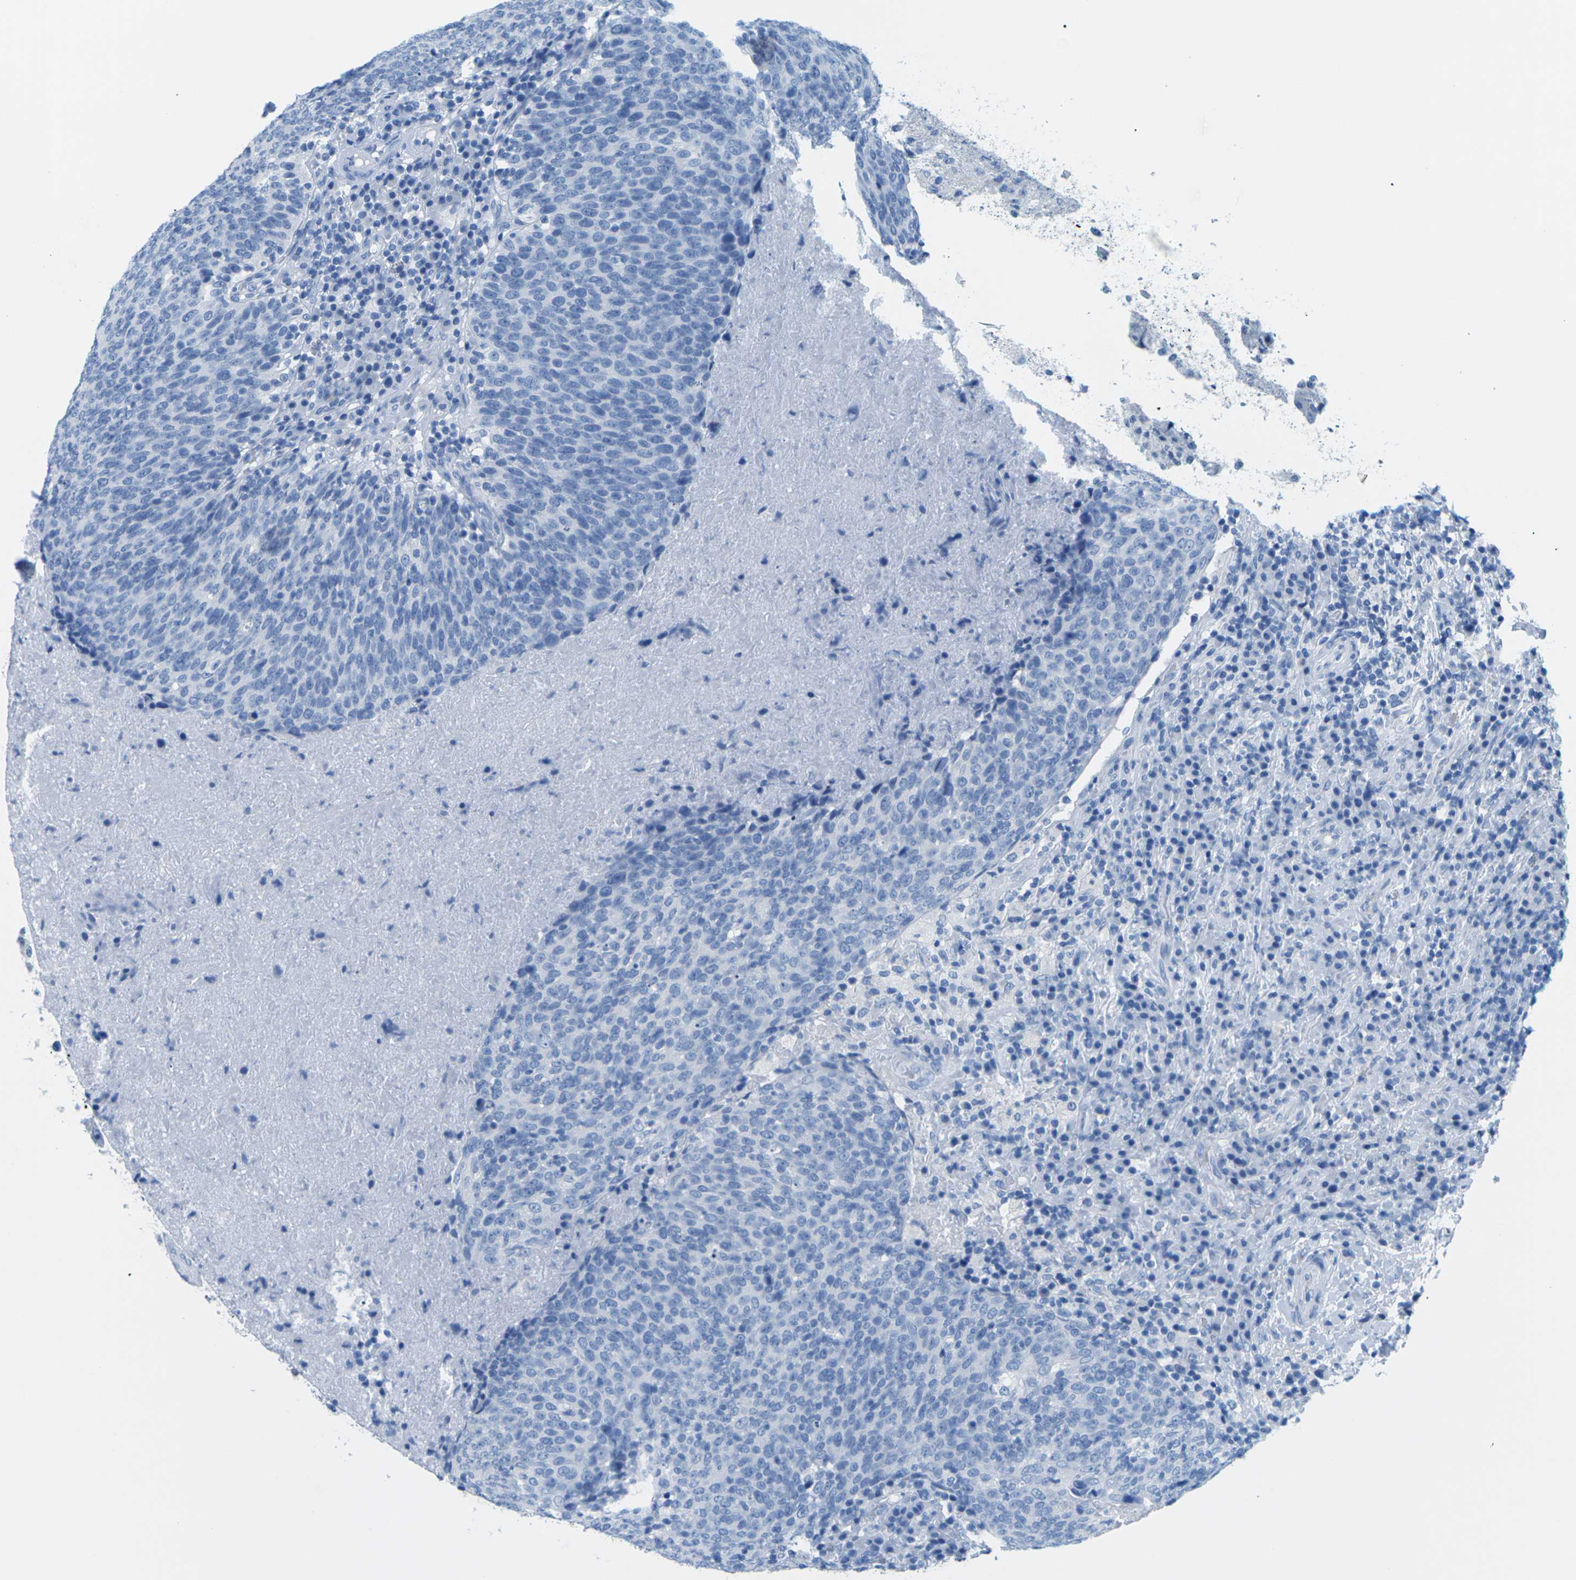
{"staining": {"intensity": "negative", "quantity": "none", "location": "none"}, "tissue": "head and neck cancer", "cell_type": "Tumor cells", "image_type": "cancer", "snomed": [{"axis": "morphology", "description": "Squamous cell carcinoma, NOS"}, {"axis": "morphology", "description": "Squamous cell carcinoma, metastatic, NOS"}, {"axis": "topography", "description": "Lymph node"}, {"axis": "topography", "description": "Head-Neck"}], "caption": "High magnification brightfield microscopy of squamous cell carcinoma (head and neck) stained with DAB (3,3'-diaminobenzidine) (brown) and counterstained with hematoxylin (blue): tumor cells show no significant staining.", "gene": "SLC12A1", "patient": {"sex": "male", "age": 62}}